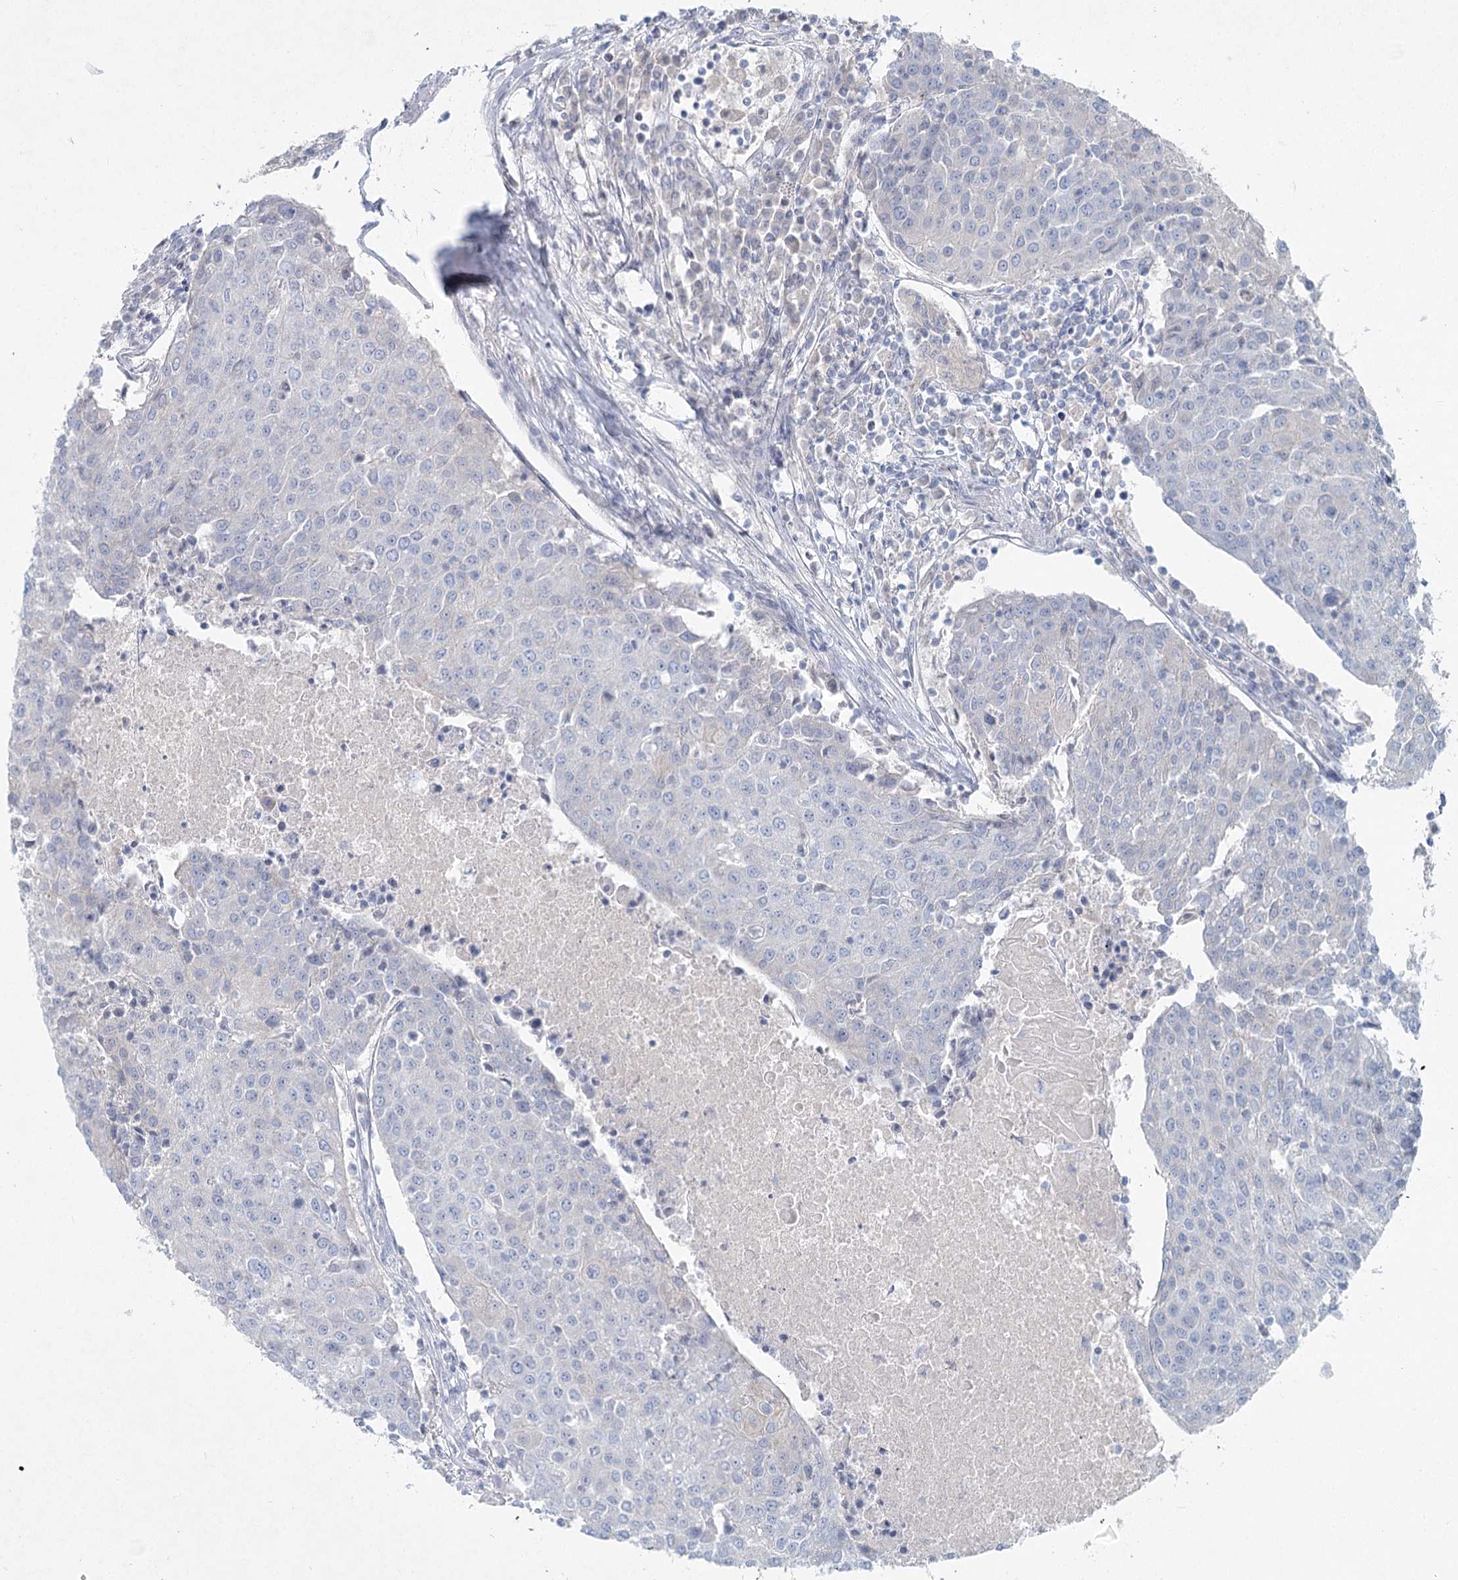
{"staining": {"intensity": "negative", "quantity": "none", "location": "none"}, "tissue": "urothelial cancer", "cell_type": "Tumor cells", "image_type": "cancer", "snomed": [{"axis": "morphology", "description": "Urothelial carcinoma, High grade"}, {"axis": "topography", "description": "Urinary bladder"}], "caption": "The image displays no staining of tumor cells in urothelial carcinoma (high-grade).", "gene": "DNMBP", "patient": {"sex": "female", "age": 85}}